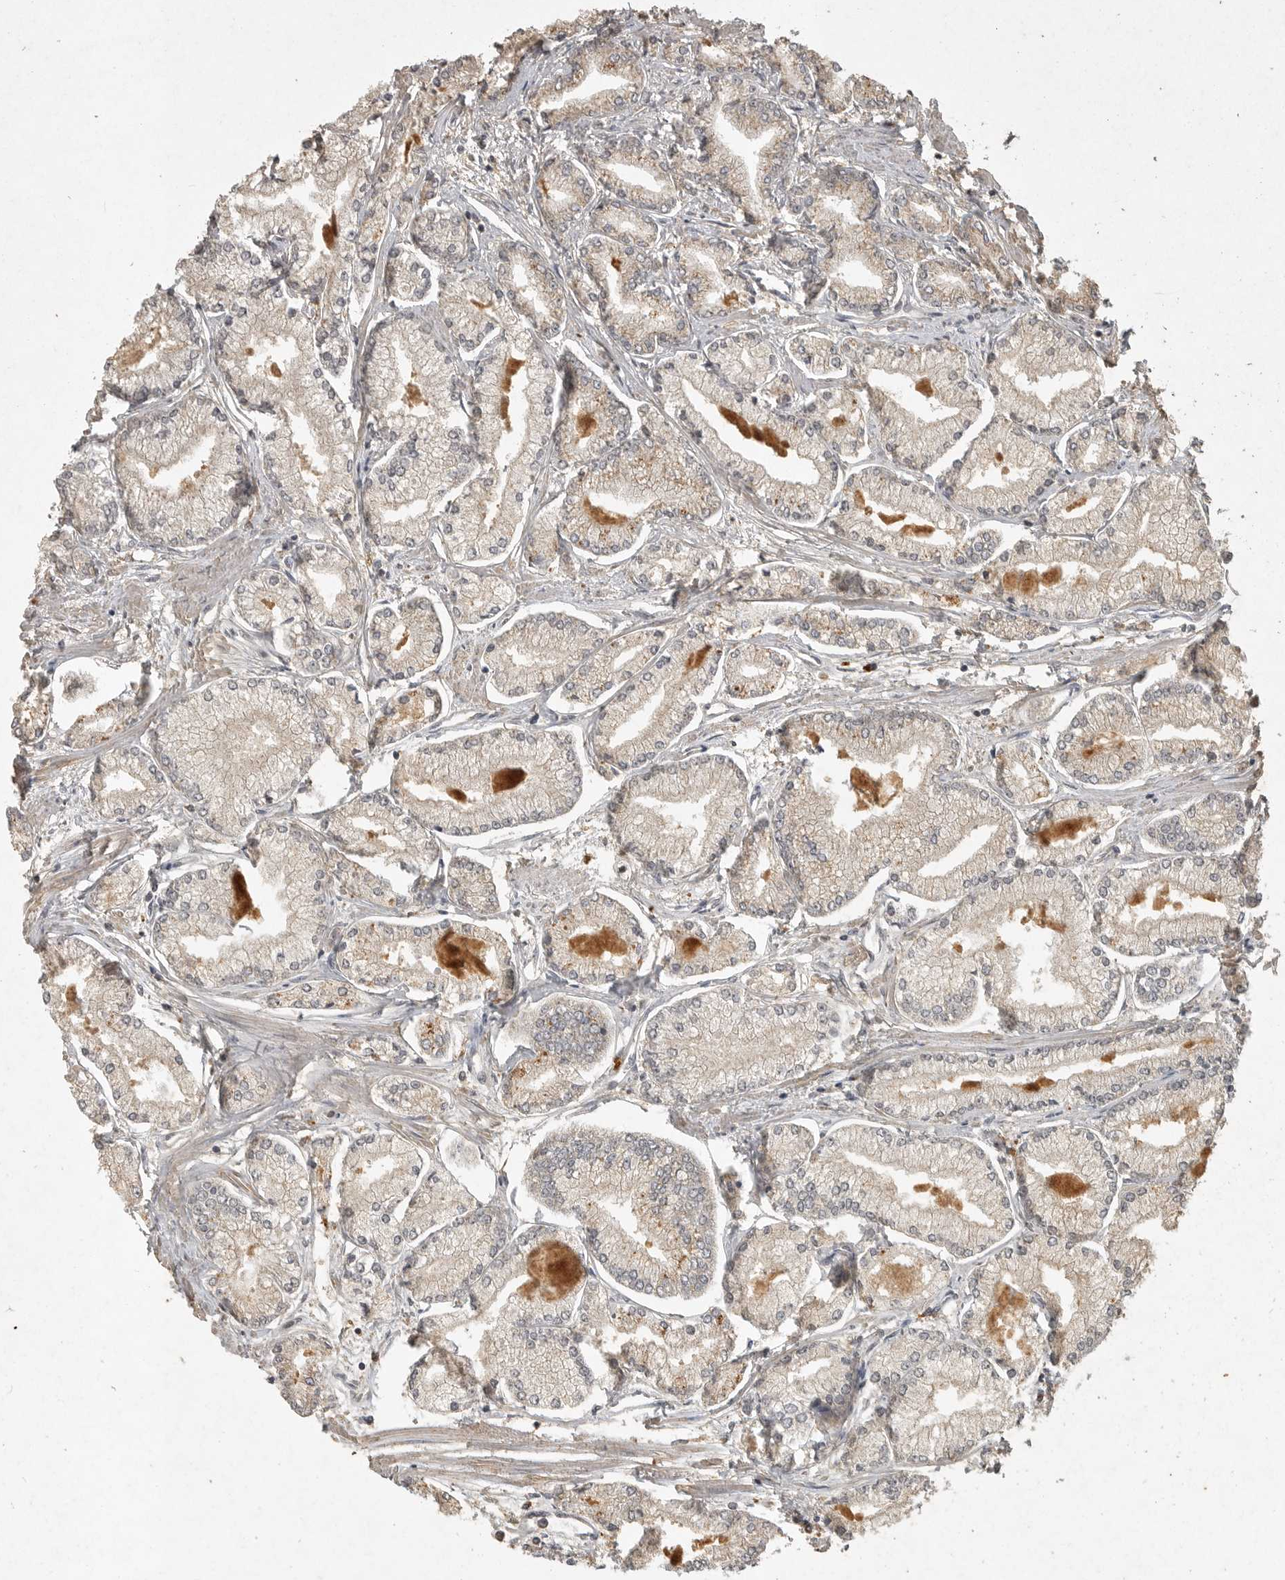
{"staining": {"intensity": "moderate", "quantity": "25%-75%", "location": "cytoplasmic/membranous"}, "tissue": "prostate cancer", "cell_type": "Tumor cells", "image_type": "cancer", "snomed": [{"axis": "morphology", "description": "Adenocarcinoma, Low grade"}, {"axis": "topography", "description": "Prostate"}], "caption": "Prostate low-grade adenocarcinoma stained with DAB immunohistochemistry exhibits medium levels of moderate cytoplasmic/membranous positivity in approximately 25%-75% of tumor cells.", "gene": "ADAMTS4", "patient": {"sex": "male", "age": 52}}